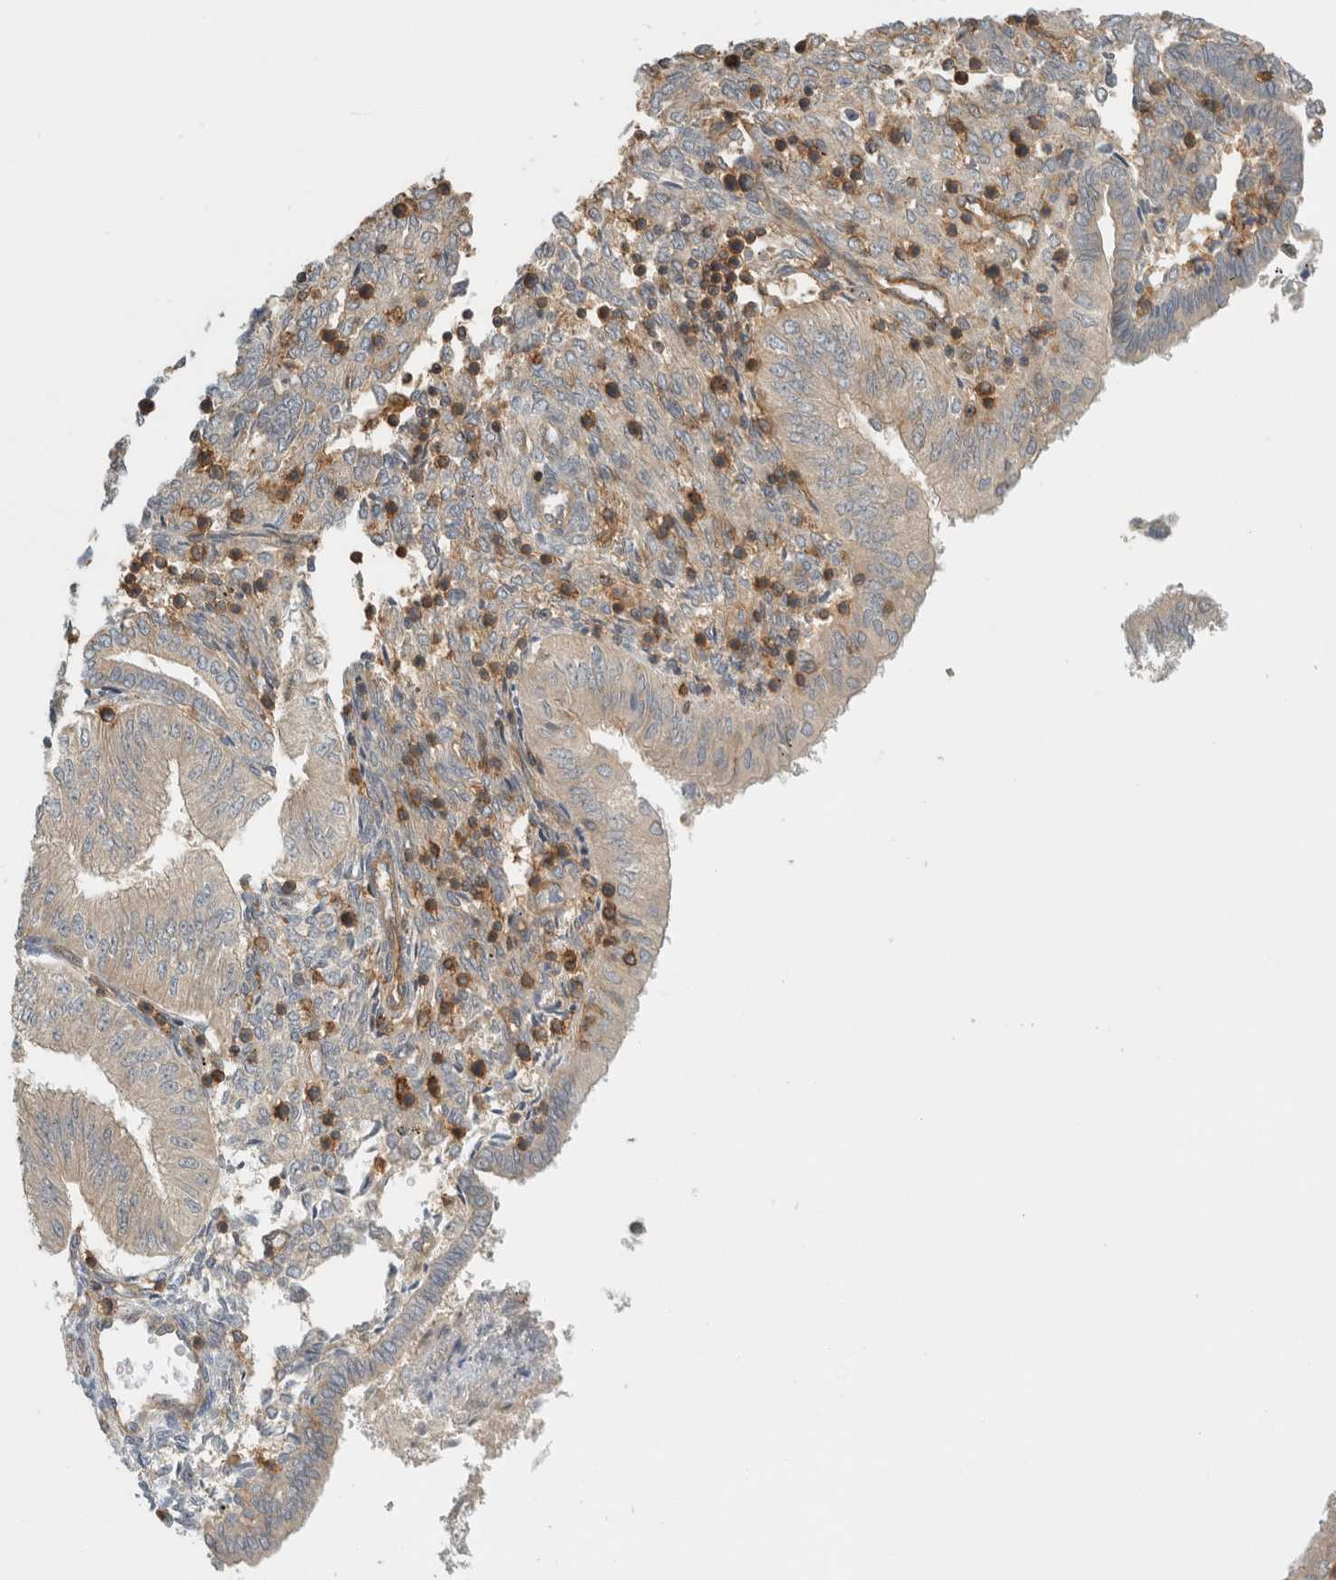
{"staining": {"intensity": "weak", "quantity": "<25%", "location": "cytoplasmic/membranous"}, "tissue": "endometrial cancer", "cell_type": "Tumor cells", "image_type": "cancer", "snomed": [{"axis": "morphology", "description": "Normal tissue, NOS"}, {"axis": "morphology", "description": "Adenocarcinoma, NOS"}, {"axis": "topography", "description": "Endometrium"}], "caption": "DAB (3,3'-diaminobenzidine) immunohistochemical staining of human endometrial adenocarcinoma shows no significant positivity in tumor cells.", "gene": "PFDN4", "patient": {"sex": "female", "age": 53}}